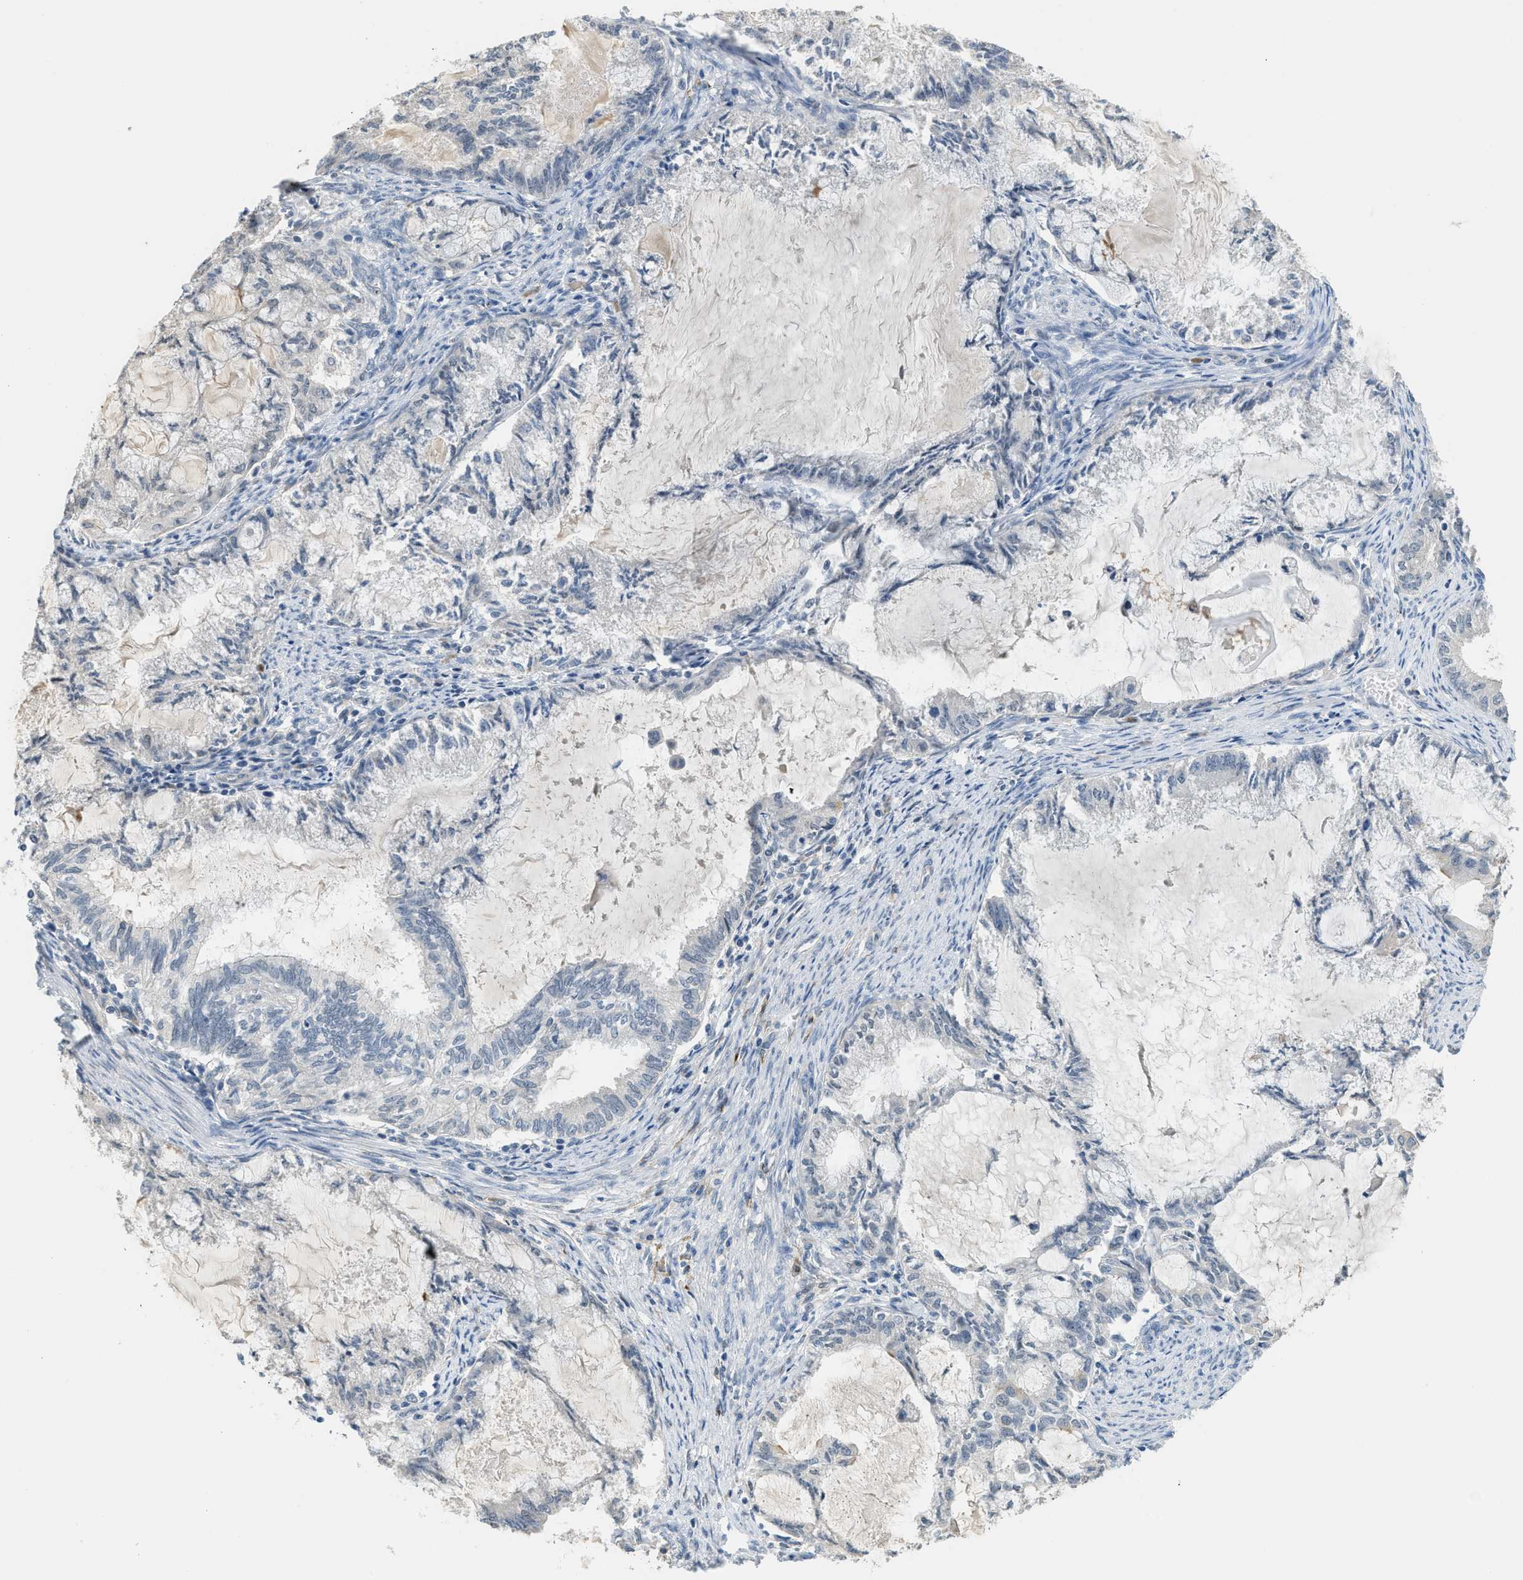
{"staining": {"intensity": "negative", "quantity": "none", "location": "none"}, "tissue": "endometrial cancer", "cell_type": "Tumor cells", "image_type": "cancer", "snomed": [{"axis": "morphology", "description": "Adenocarcinoma, NOS"}, {"axis": "topography", "description": "Endometrium"}], "caption": "Tumor cells show no significant positivity in endometrial adenocarcinoma.", "gene": "TMEM154", "patient": {"sex": "female", "age": 86}}